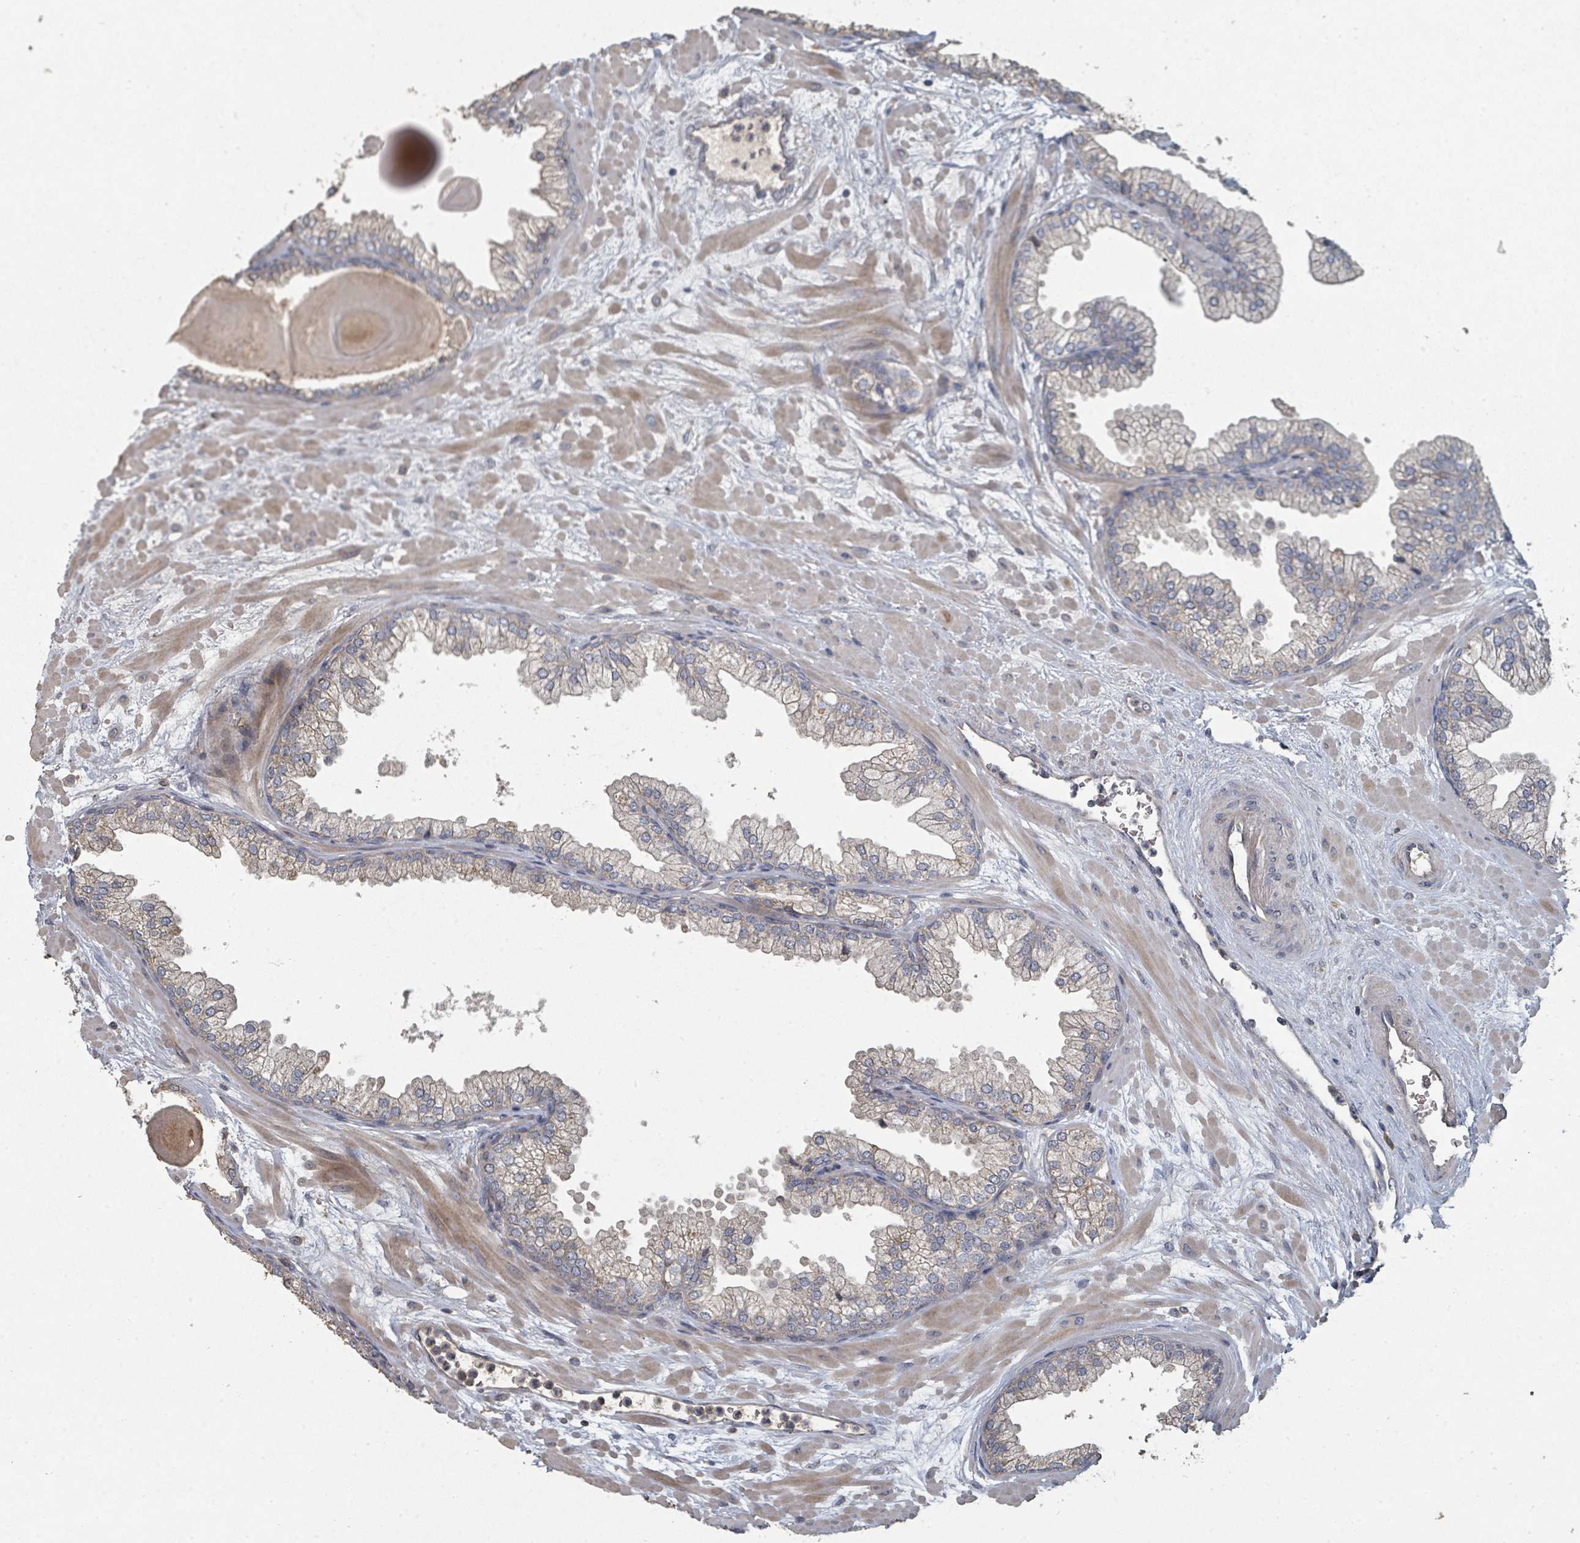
{"staining": {"intensity": "strong", "quantity": "25%-75%", "location": "cytoplasmic/membranous"}, "tissue": "prostate", "cell_type": "Glandular cells", "image_type": "normal", "snomed": [{"axis": "morphology", "description": "Normal tissue, NOS"}, {"axis": "topography", "description": "Prostate"}], "caption": "A high amount of strong cytoplasmic/membranous positivity is present in approximately 25%-75% of glandular cells in benign prostate. Nuclei are stained in blue.", "gene": "WDFY1", "patient": {"sex": "male", "age": 61}}